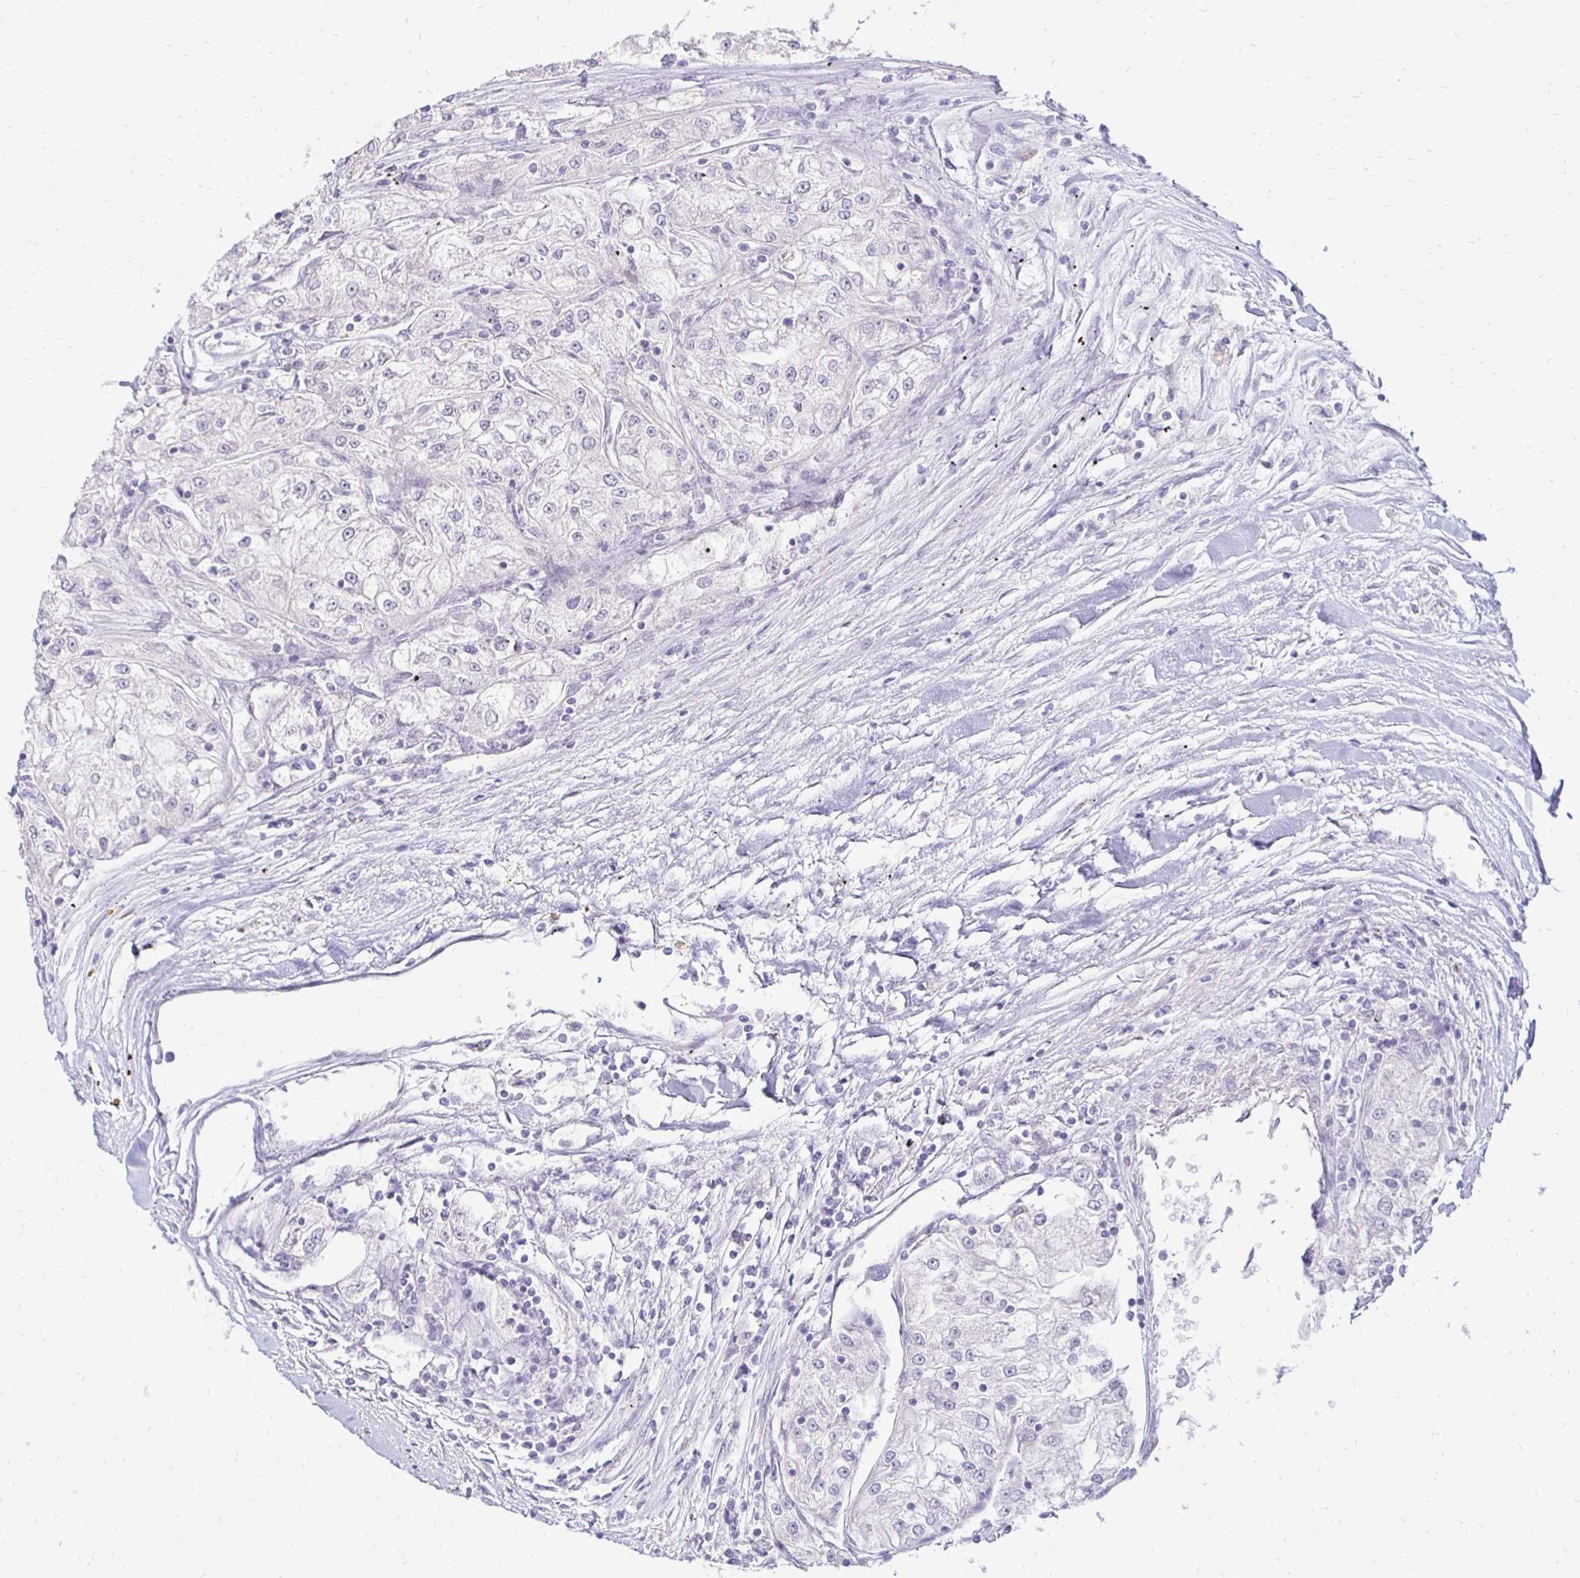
{"staining": {"intensity": "negative", "quantity": "none", "location": "none"}, "tissue": "renal cancer", "cell_type": "Tumor cells", "image_type": "cancer", "snomed": [{"axis": "morphology", "description": "Adenocarcinoma, NOS"}, {"axis": "topography", "description": "Kidney"}], "caption": "Immunohistochemistry (IHC) photomicrograph of human renal adenocarcinoma stained for a protein (brown), which demonstrates no staining in tumor cells.", "gene": "GAS2", "patient": {"sex": "female", "age": 72}}